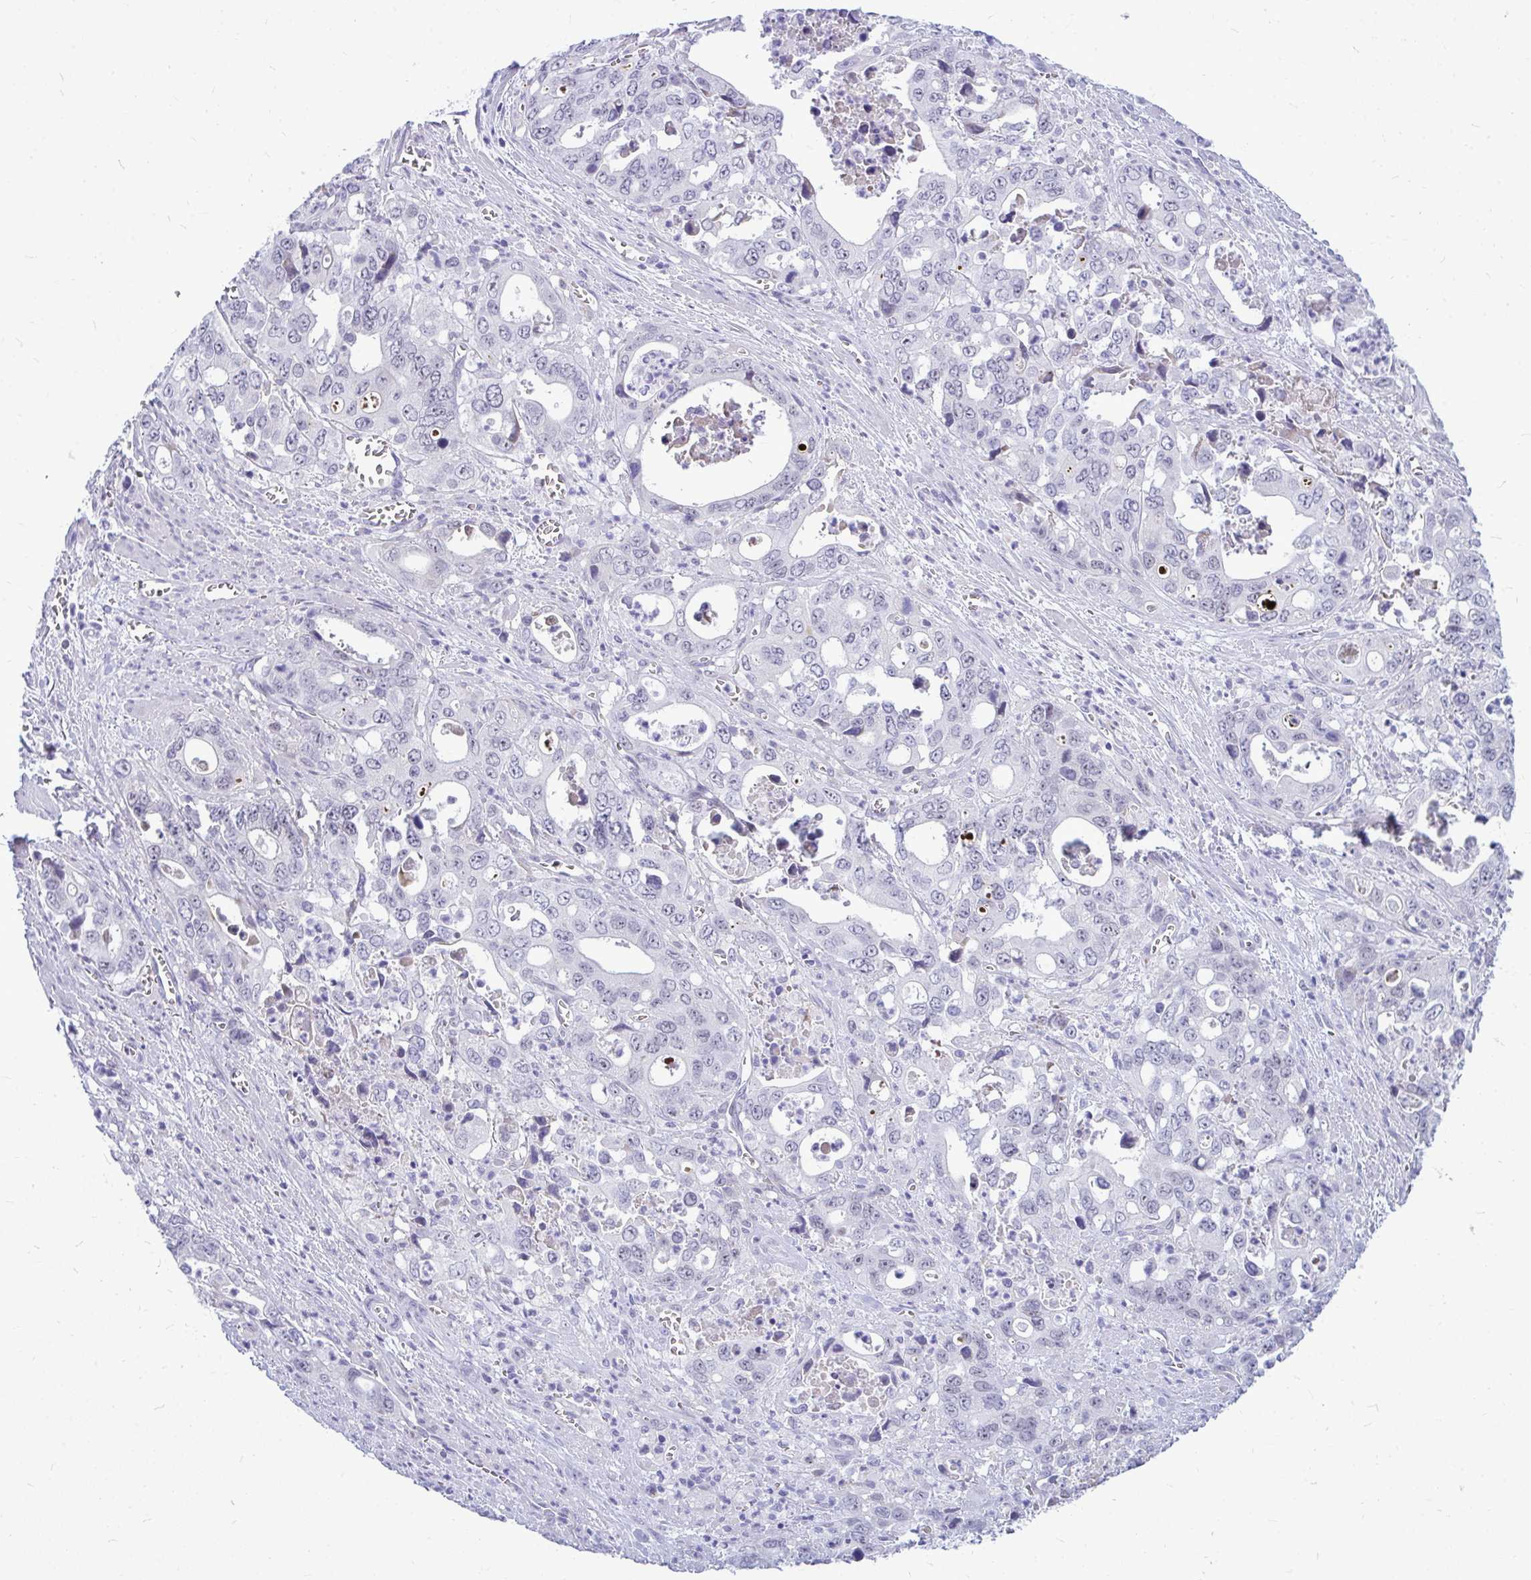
{"staining": {"intensity": "negative", "quantity": "none", "location": "none"}, "tissue": "stomach cancer", "cell_type": "Tumor cells", "image_type": "cancer", "snomed": [{"axis": "morphology", "description": "Adenocarcinoma, NOS"}, {"axis": "topography", "description": "Stomach, upper"}], "caption": "The histopathology image displays no staining of tumor cells in stomach adenocarcinoma.", "gene": "ZSCAN25", "patient": {"sex": "male", "age": 74}}